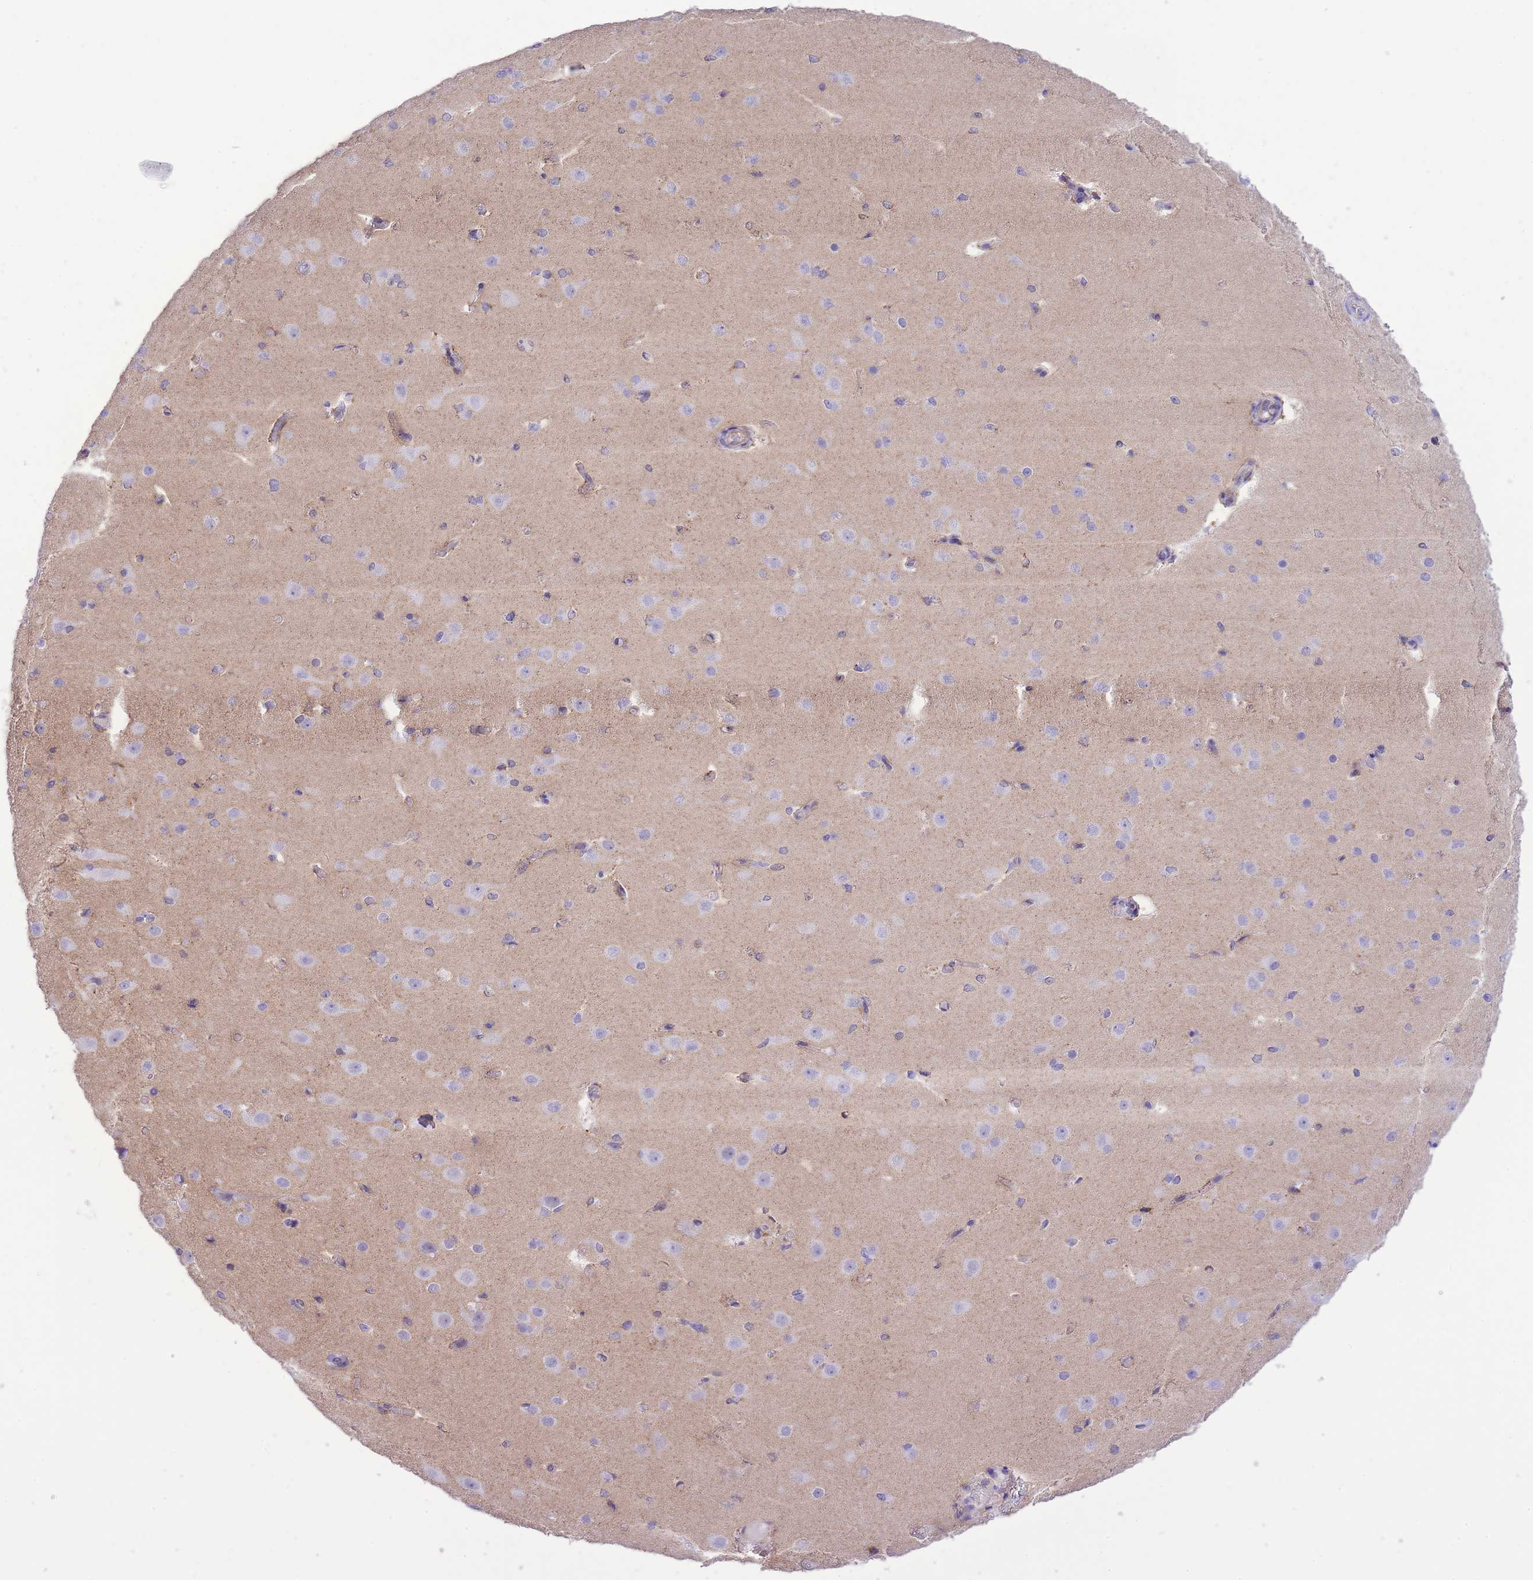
{"staining": {"intensity": "weak", "quantity": ">75%", "location": "cytoplasmic/membranous"}, "tissue": "cerebral cortex", "cell_type": "Endothelial cells", "image_type": "normal", "snomed": [{"axis": "morphology", "description": "Normal tissue, NOS"}, {"axis": "morphology", "description": "Inflammation, NOS"}, {"axis": "topography", "description": "Cerebral cortex"}], "caption": "High-magnification brightfield microscopy of benign cerebral cortex stained with DAB (3,3'-diaminobenzidine) (brown) and counterstained with hematoxylin (blue). endothelial cells exhibit weak cytoplasmic/membranous expression is present in about>75% of cells.", "gene": "MEIOSIN", "patient": {"sex": "male", "age": 6}}